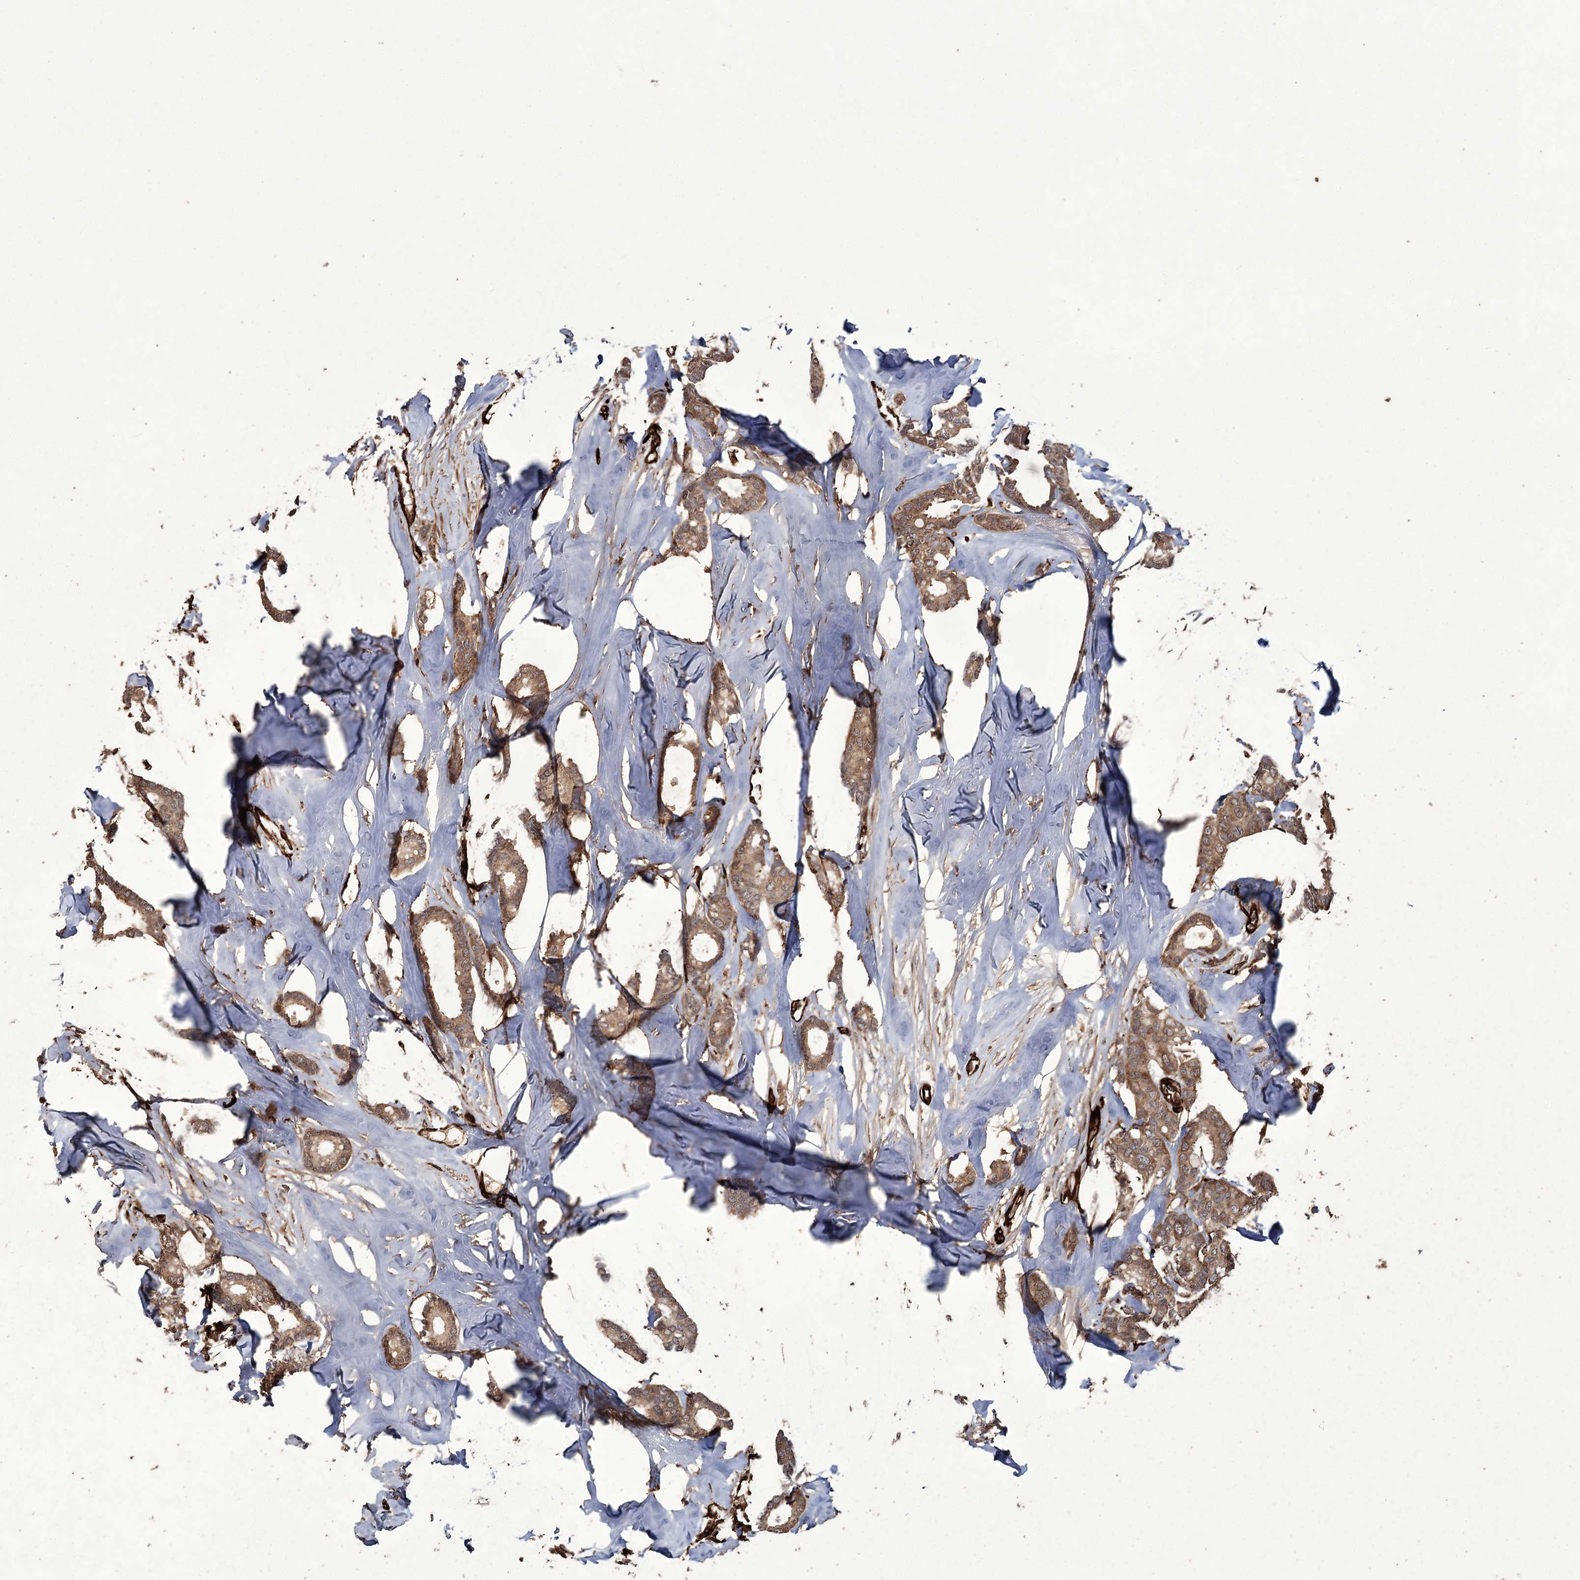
{"staining": {"intensity": "moderate", "quantity": ">75%", "location": "cytoplasmic/membranous"}, "tissue": "breast cancer", "cell_type": "Tumor cells", "image_type": "cancer", "snomed": [{"axis": "morphology", "description": "Duct carcinoma"}, {"axis": "topography", "description": "Breast"}], "caption": "Immunohistochemical staining of breast cancer (invasive ductal carcinoma) exhibits medium levels of moderate cytoplasmic/membranous positivity in approximately >75% of tumor cells.", "gene": "RPAP3", "patient": {"sex": "female", "age": 87}}